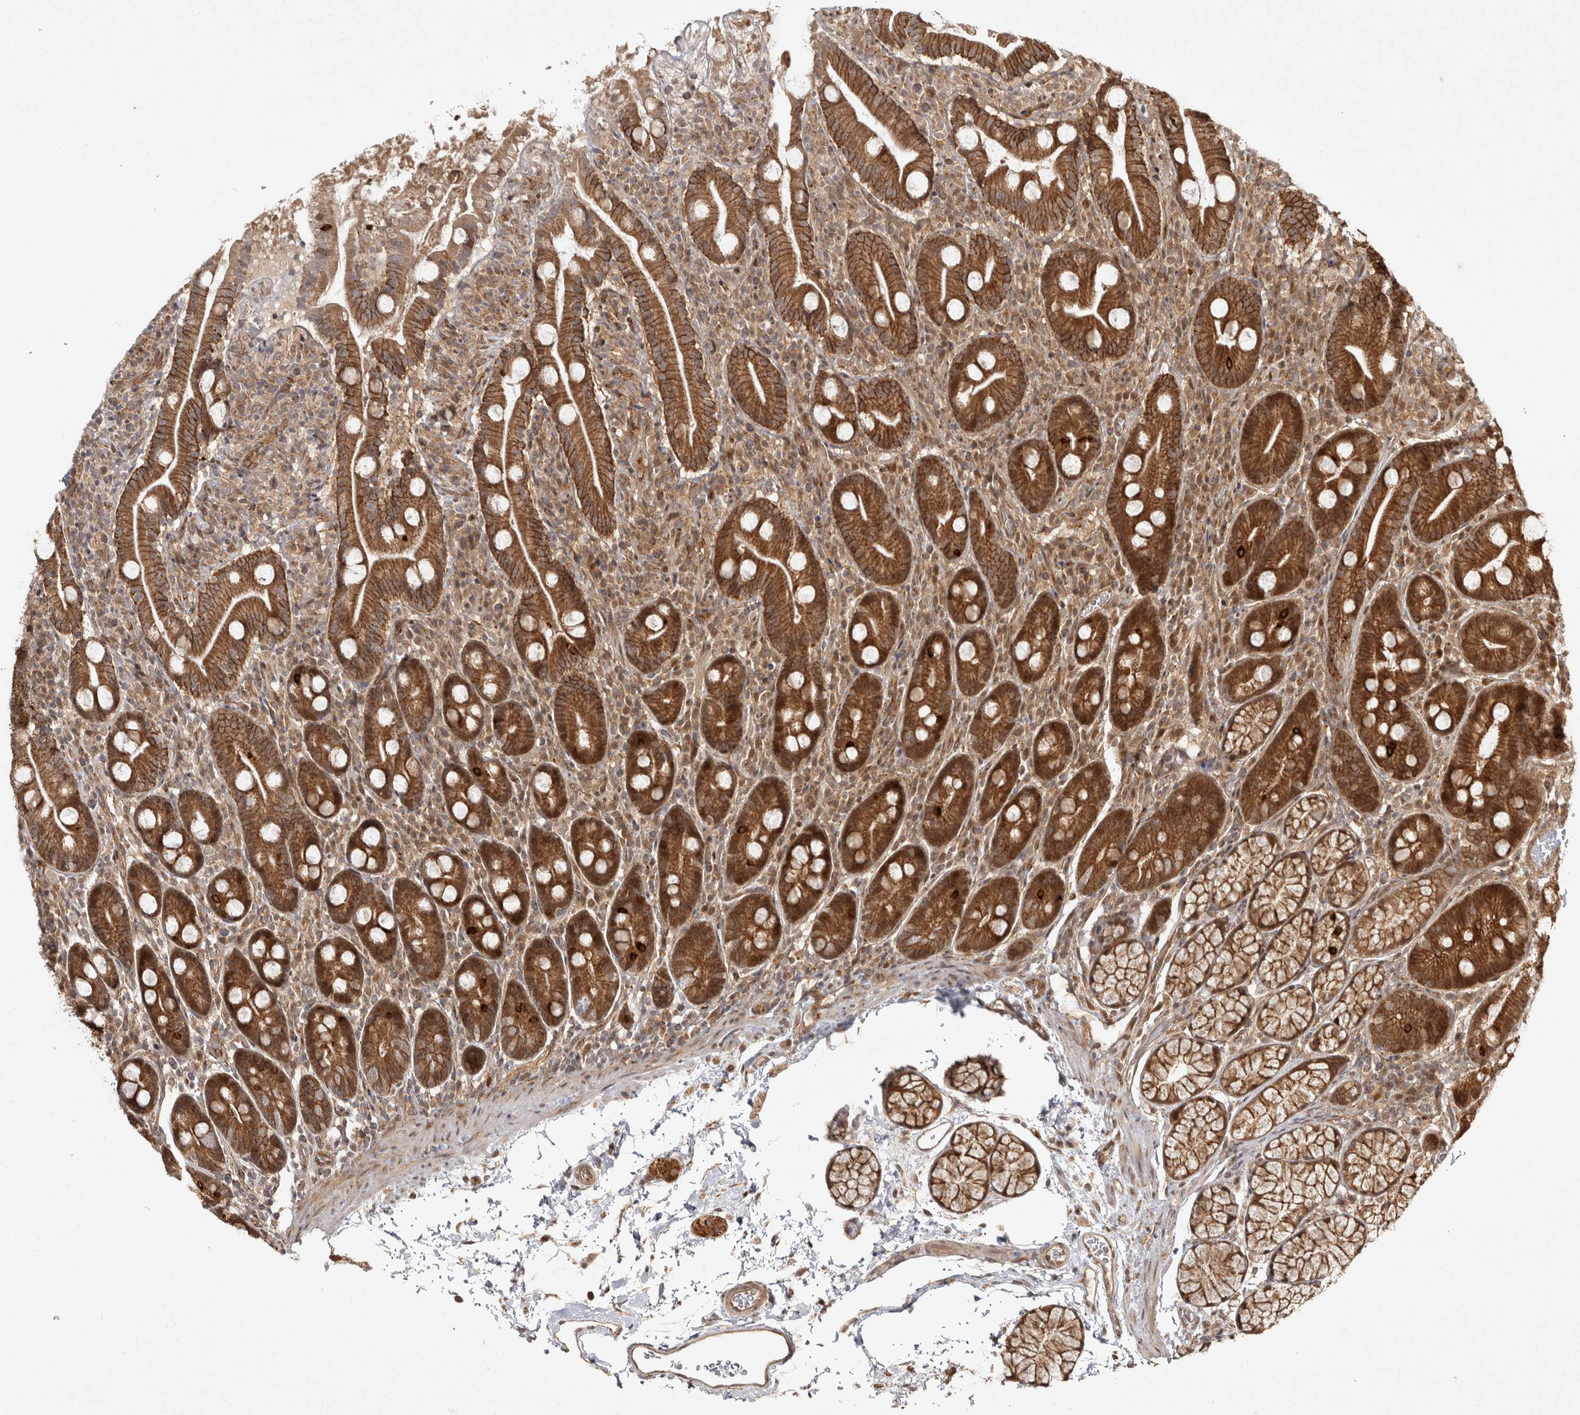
{"staining": {"intensity": "moderate", "quantity": ">75%", "location": "cytoplasmic/membranous"}, "tissue": "duodenum", "cell_type": "Glandular cells", "image_type": "normal", "snomed": [{"axis": "morphology", "description": "Normal tissue, NOS"}, {"axis": "topography", "description": "Duodenum"}], "caption": "Glandular cells display moderate cytoplasmic/membranous expression in about >75% of cells in unremarkable duodenum.", "gene": "CAMSAP2", "patient": {"sex": "male", "age": 35}}